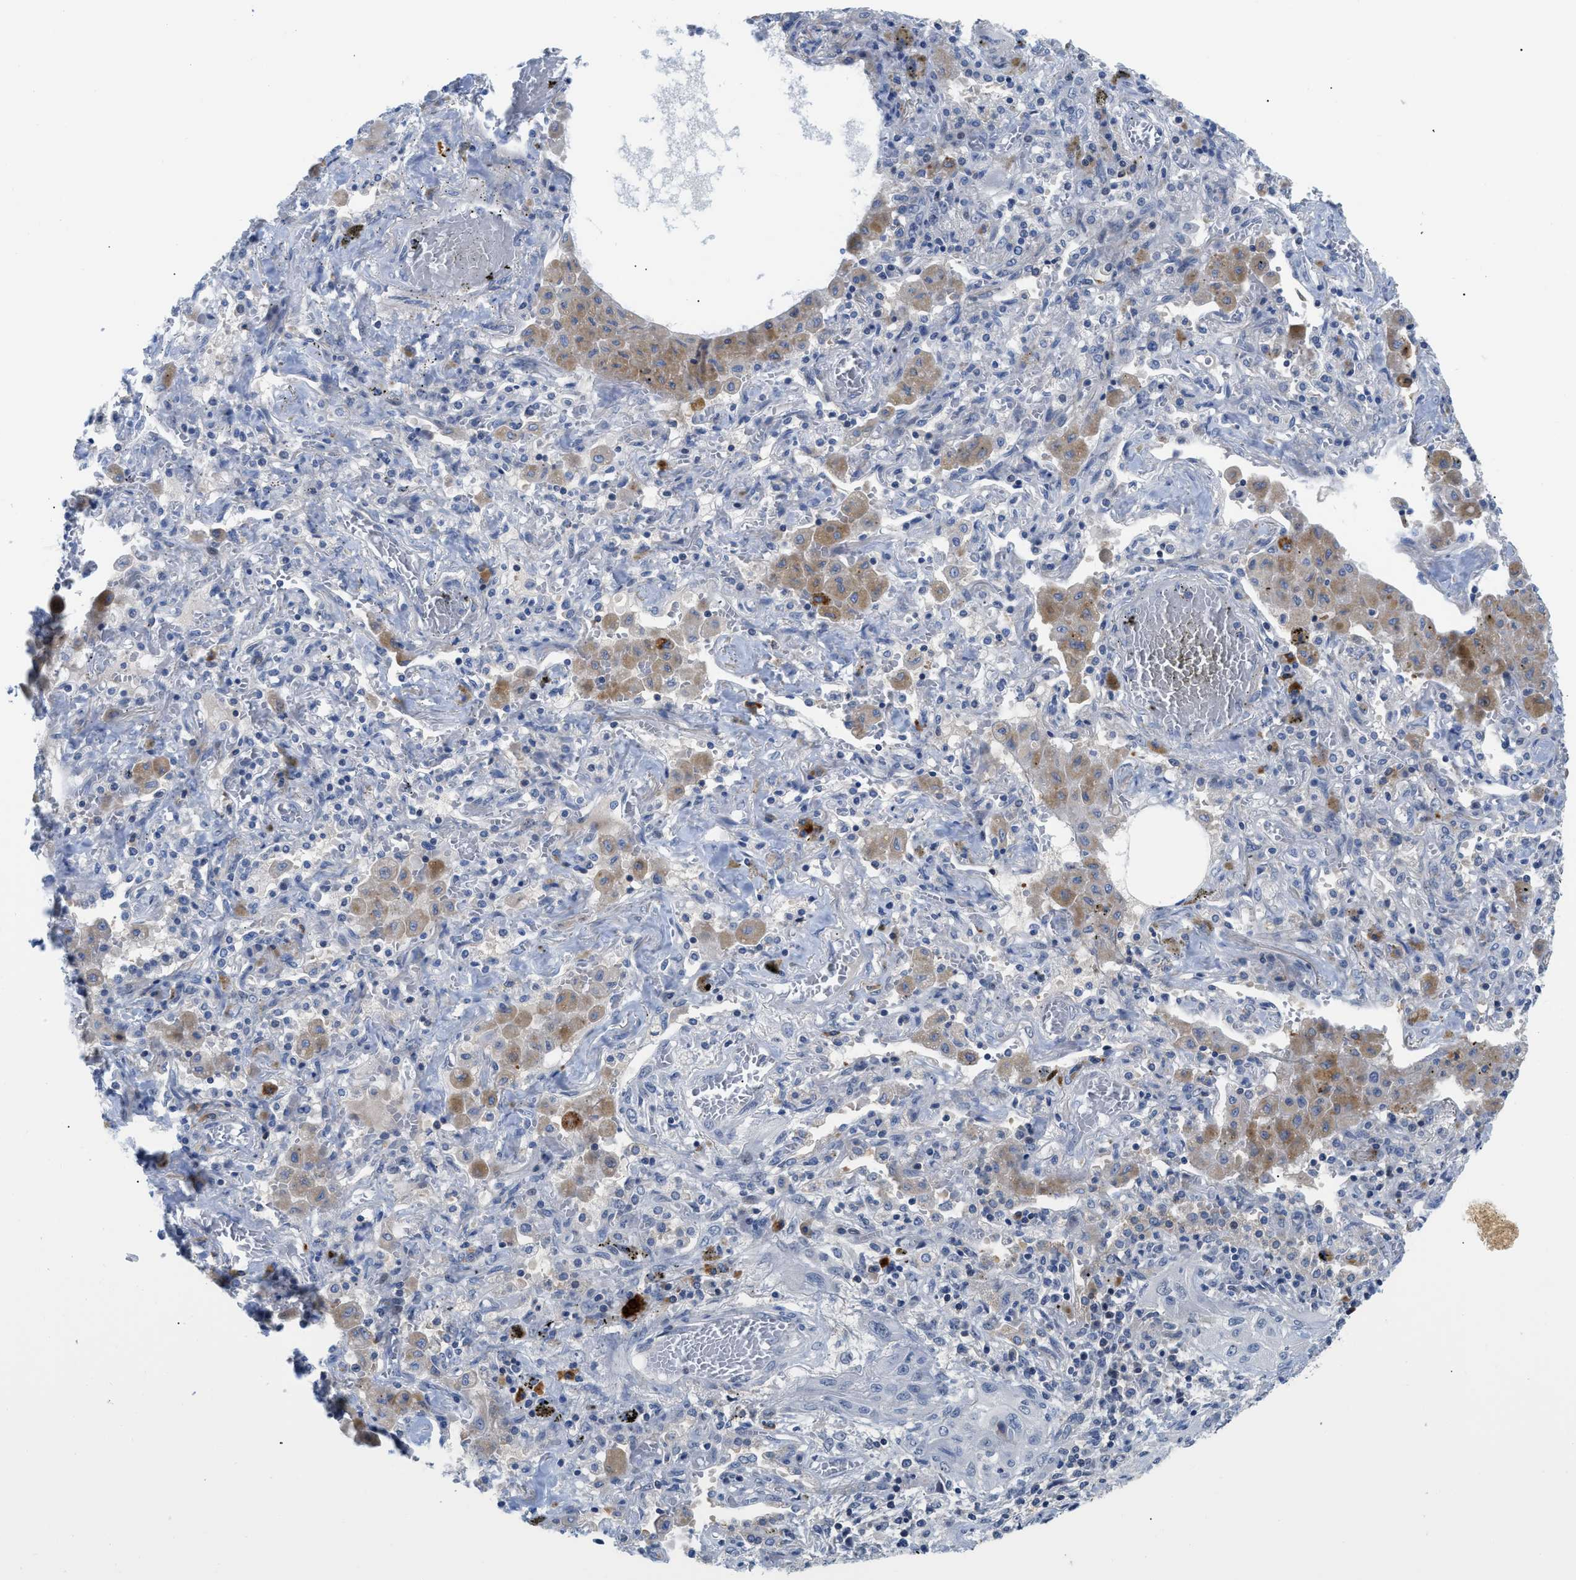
{"staining": {"intensity": "negative", "quantity": "none", "location": "none"}, "tissue": "lung cancer", "cell_type": "Tumor cells", "image_type": "cancer", "snomed": [{"axis": "morphology", "description": "Squamous cell carcinoma, NOS"}, {"axis": "topography", "description": "Lung"}], "caption": "Immunohistochemistry photomicrograph of neoplastic tissue: lung cancer stained with DAB exhibits no significant protein staining in tumor cells.", "gene": "OR9K2", "patient": {"sex": "female", "age": 47}}